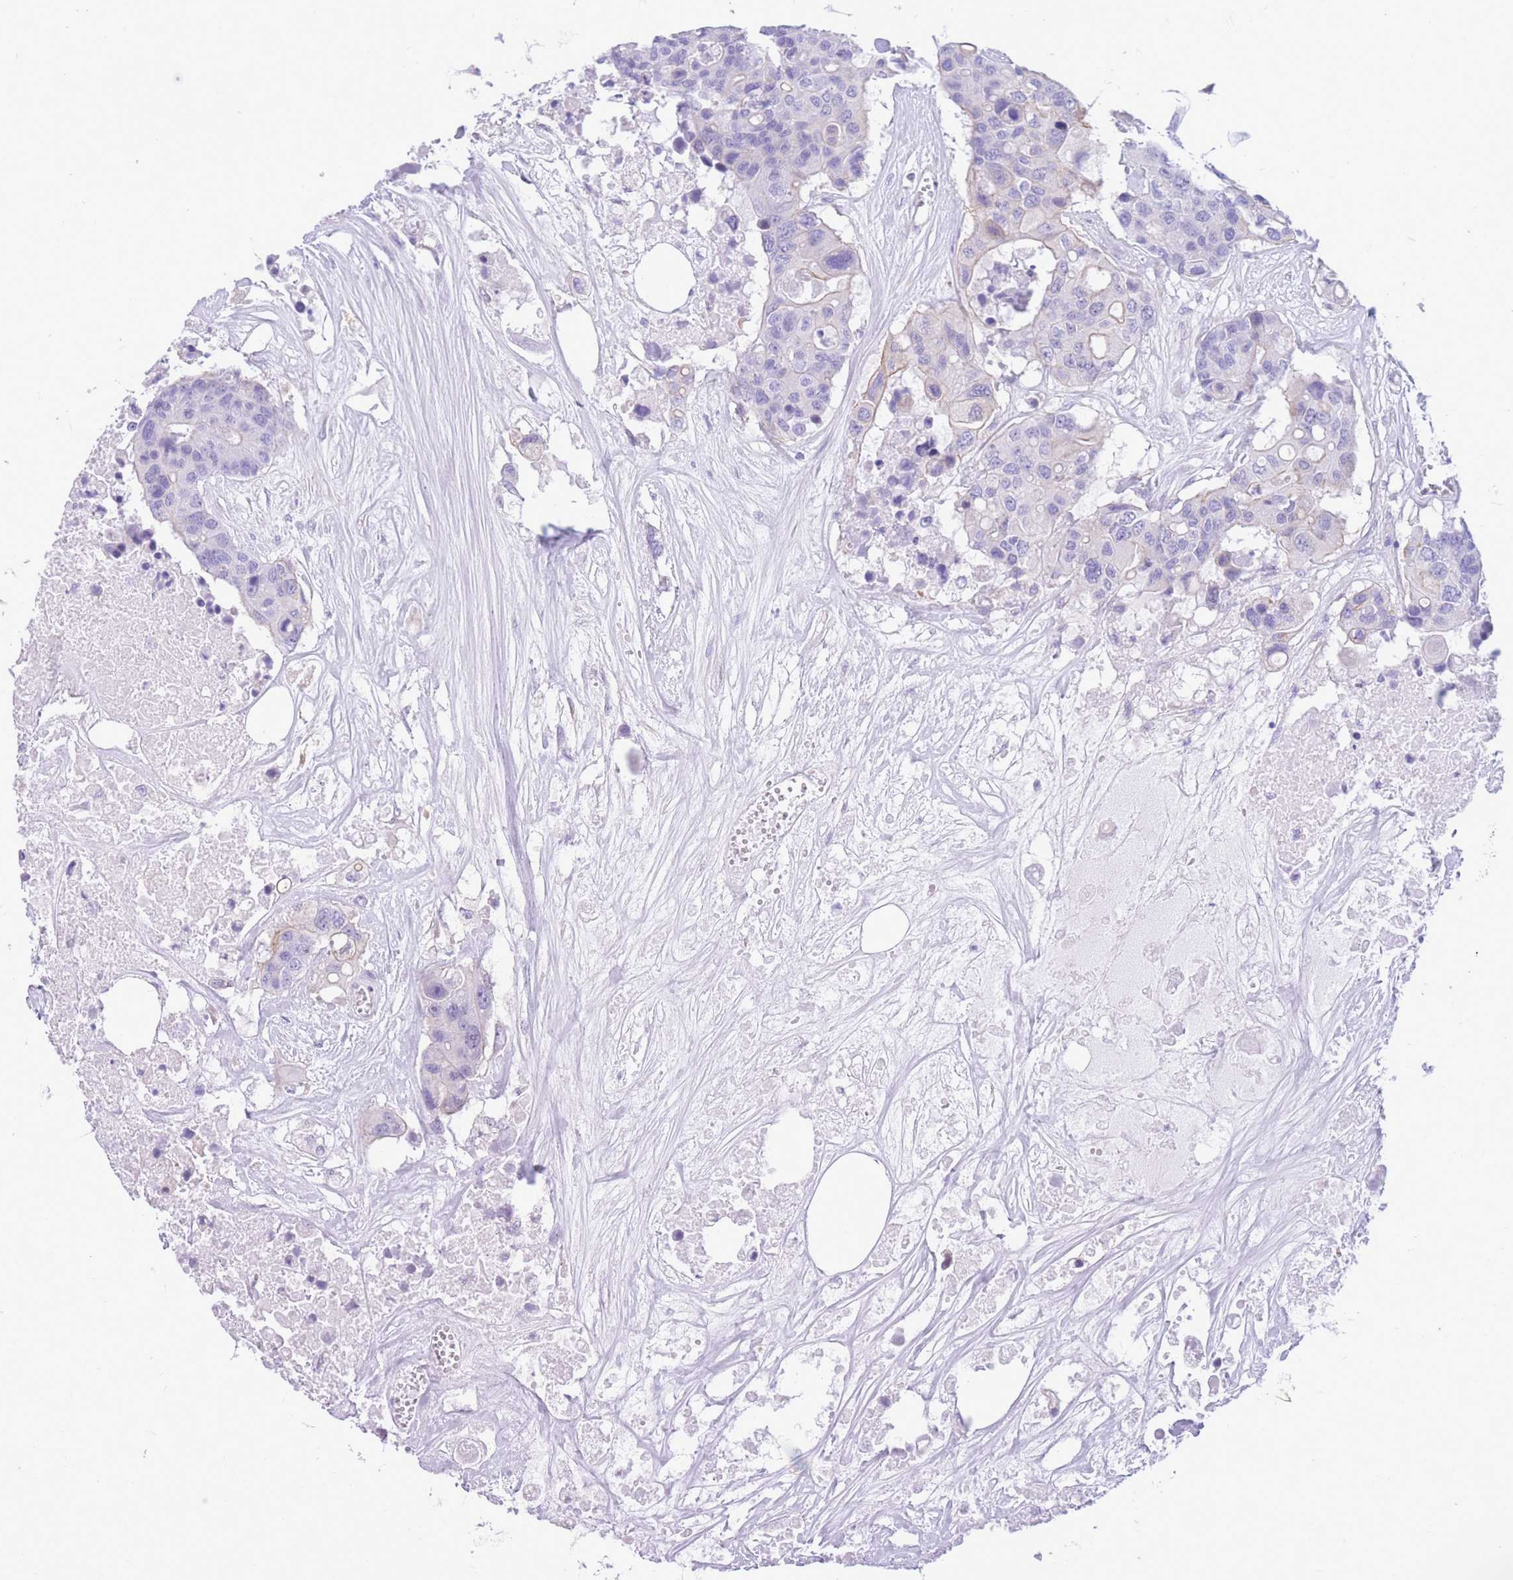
{"staining": {"intensity": "negative", "quantity": "none", "location": "none"}, "tissue": "colorectal cancer", "cell_type": "Tumor cells", "image_type": "cancer", "snomed": [{"axis": "morphology", "description": "Adenocarcinoma, NOS"}, {"axis": "topography", "description": "Colon"}], "caption": "There is no significant staining in tumor cells of adenocarcinoma (colorectal).", "gene": "ZNF311", "patient": {"sex": "male", "age": 77}}